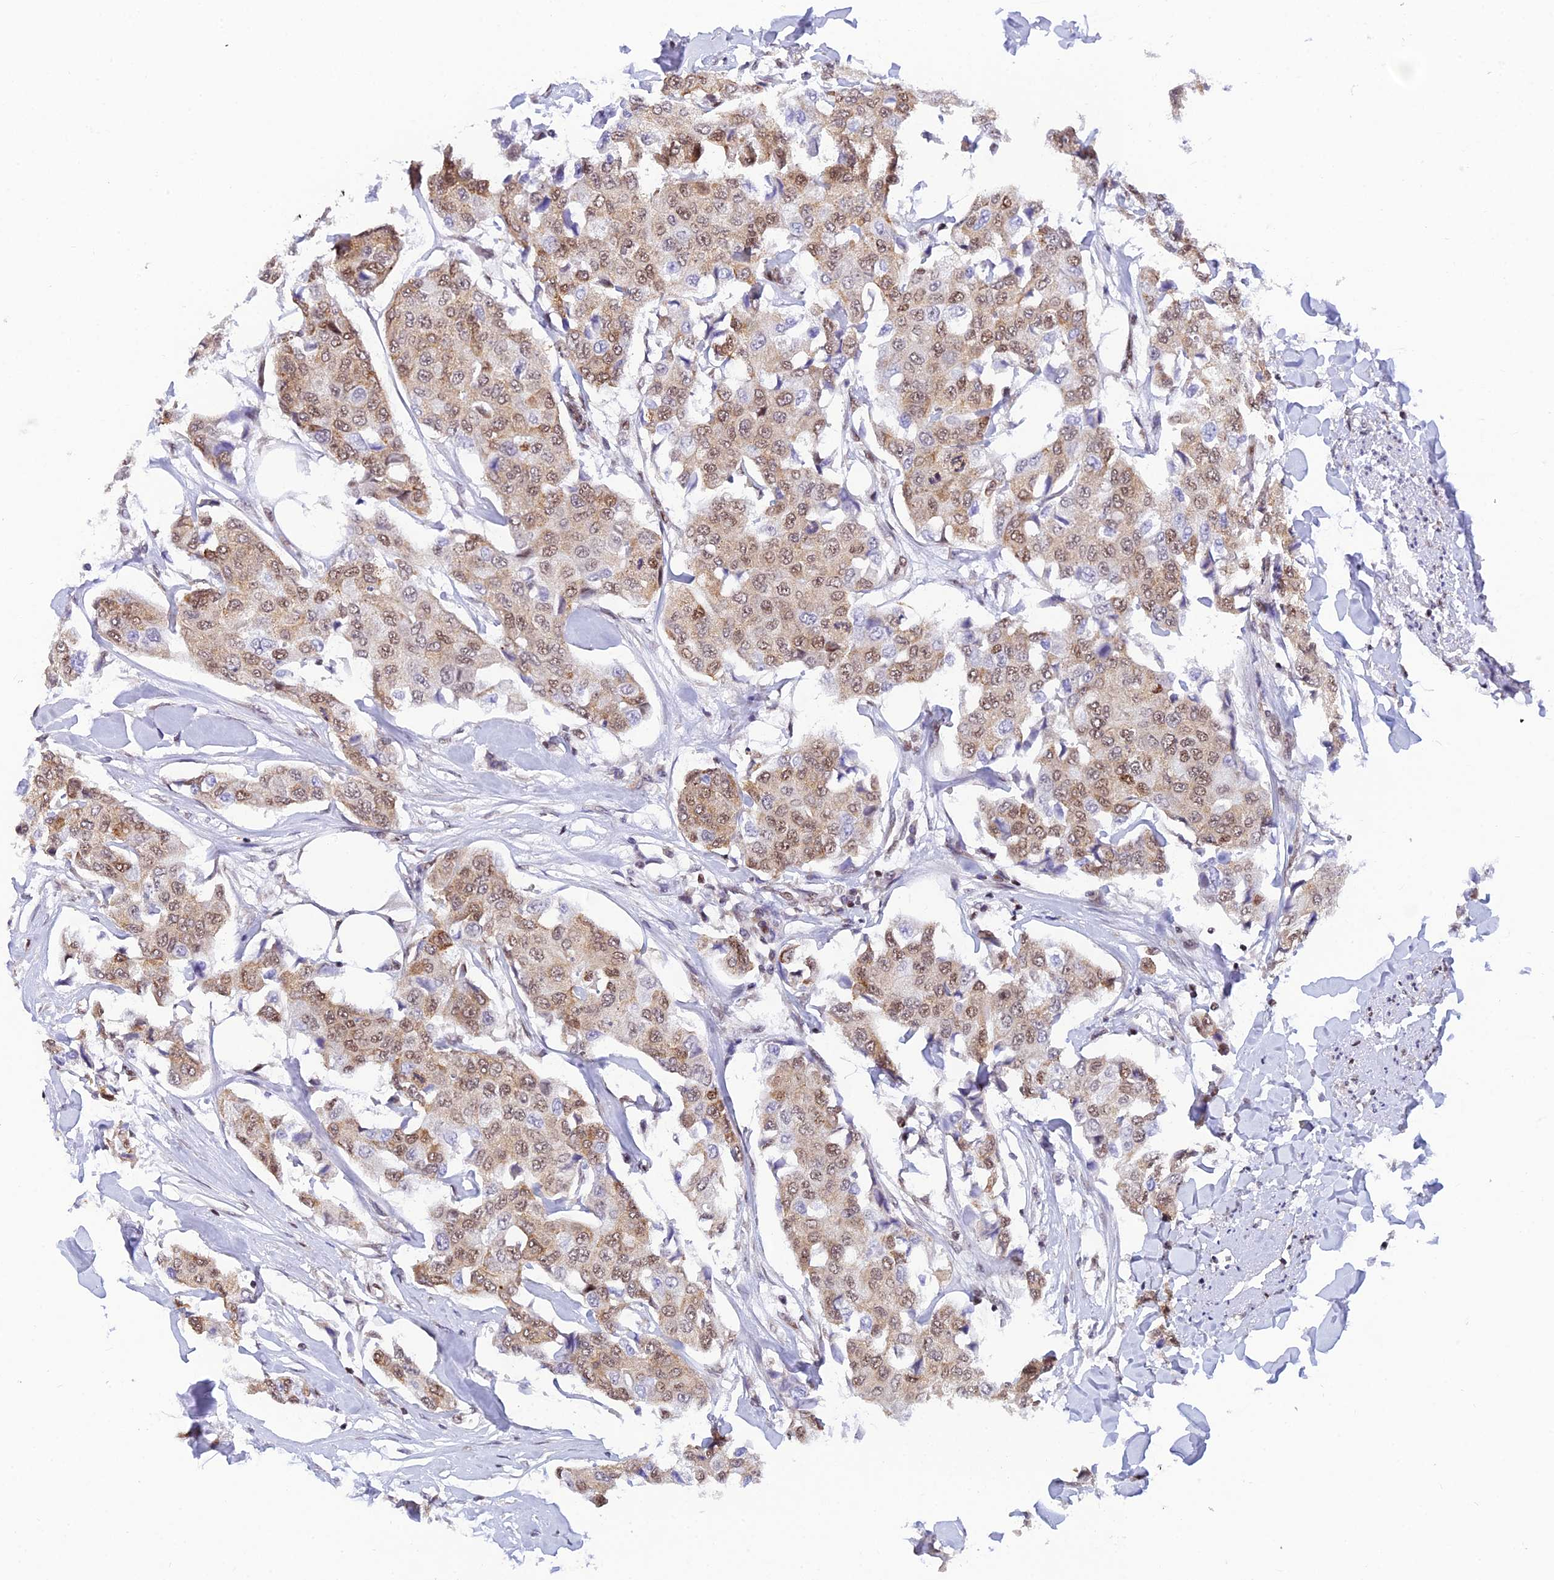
{"staining": {"intensity": "weak", "quantity": ">75%", "location": "cytoplasmic/membranous,nuclear"}, "tissue": "breast cancer", "cell_type": "Tumor cells", "image_type": "cancer", "snomed": [{"axis": "morphology", "description": "Duct carcinoma"}, {"axis": "topography", "description": "Breast"}], "caption": "Immunohistochemical staining of breast cancer shows low levels of weak cytoplasmic/membranous and nuclear staining in approximately >75% of tumor cells.", "gene": "USP22", "patient": {"sex": "female", "age": 80}}